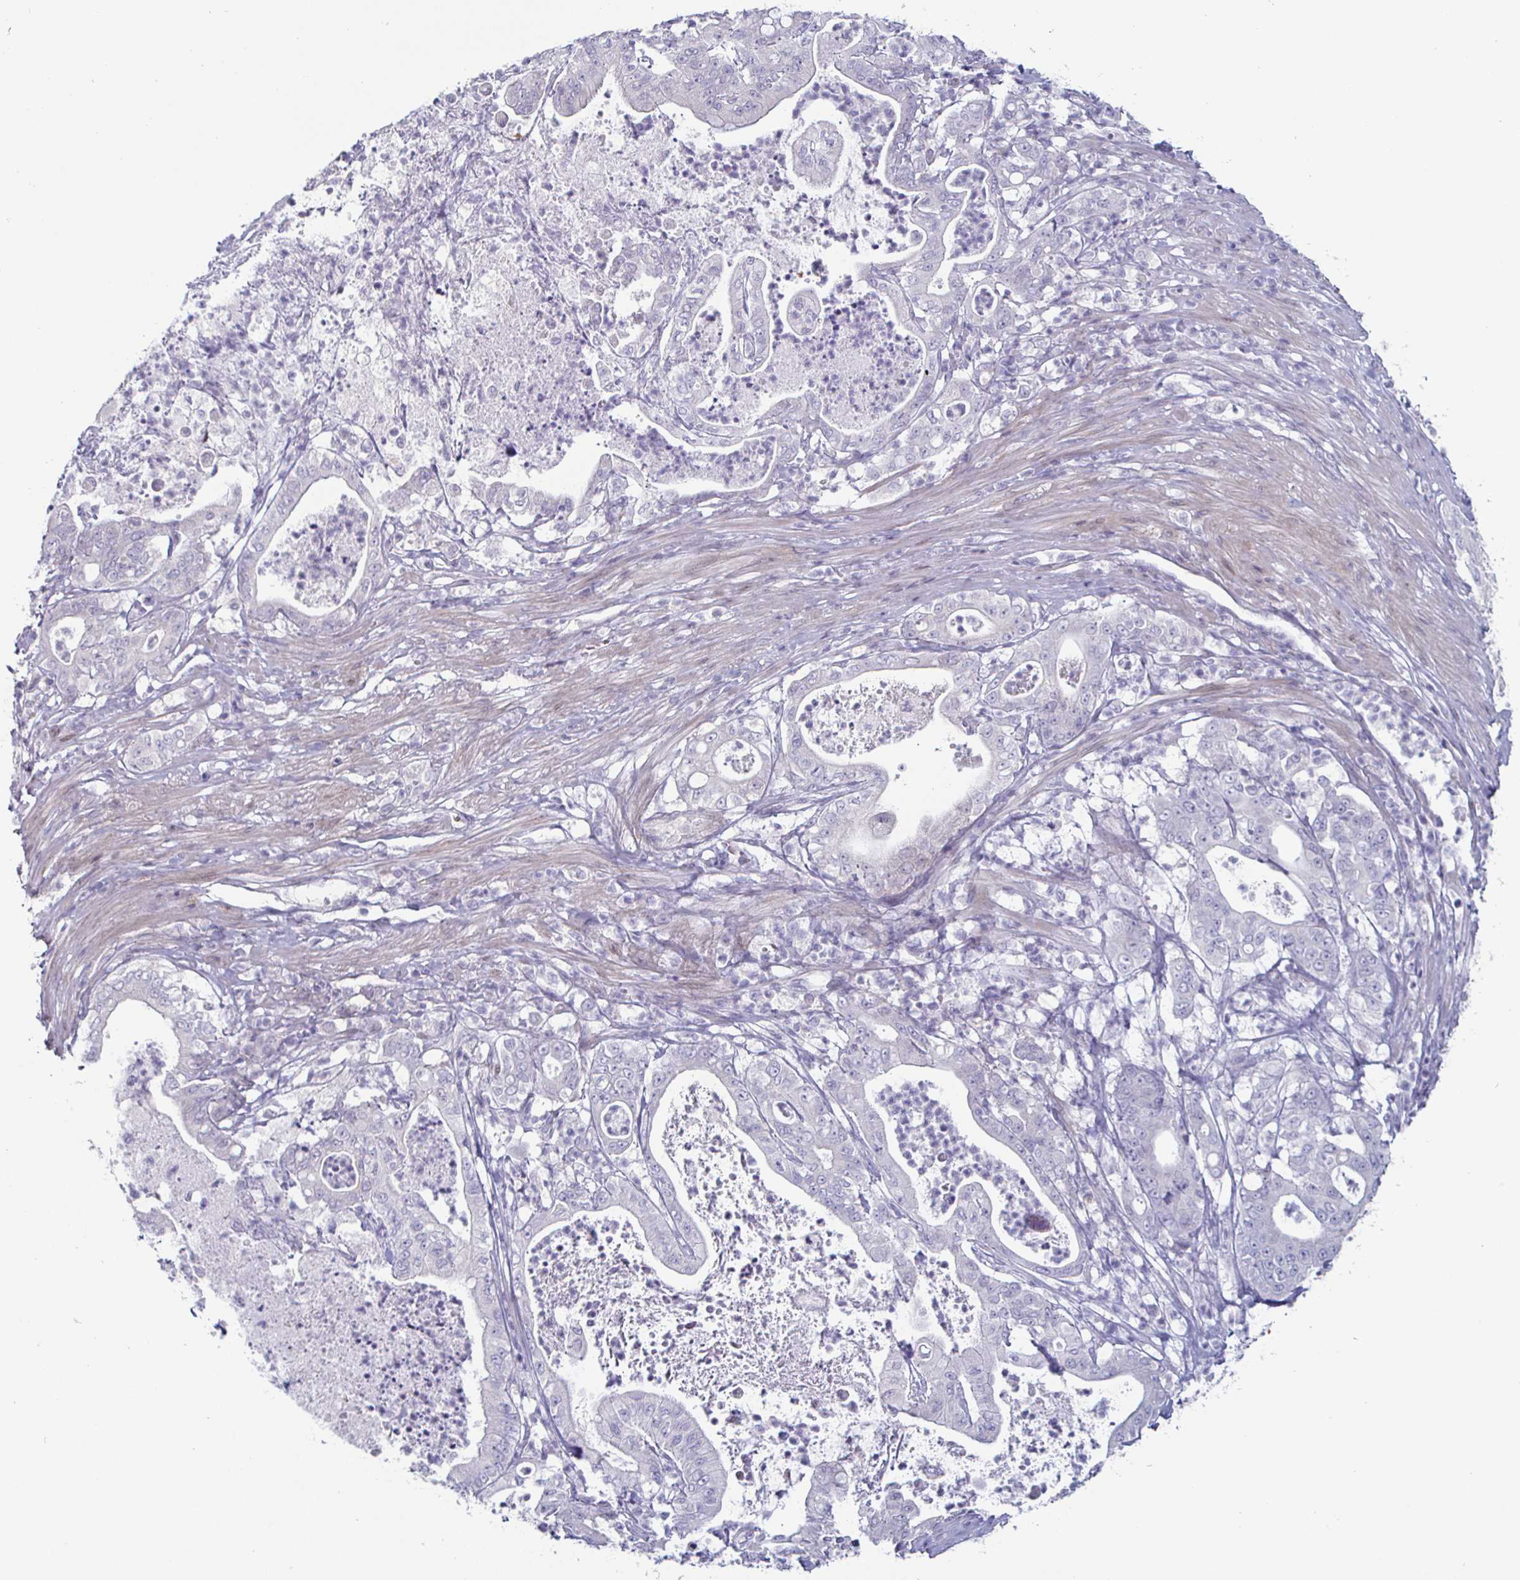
{"staining": {"intensity": "negative", "quantity": "none", "location": "none"}, "tissue": "pancreatic cancer", "cell_type": "Tumor cells", "image_type": "cancer", "snomed": [{"axis": "morphology", "description": "Adenocarcinoma, NOS"}, {"axis": "topography", "description": "Pancreas"}], "caption": "Human pancreatic cancer (adenocarcinoma) stained for a protein using IHC exhibits no positivity in tumor cells.", "gene": "DMRTB1", "patient": {"sex": "male", "age": 71}}